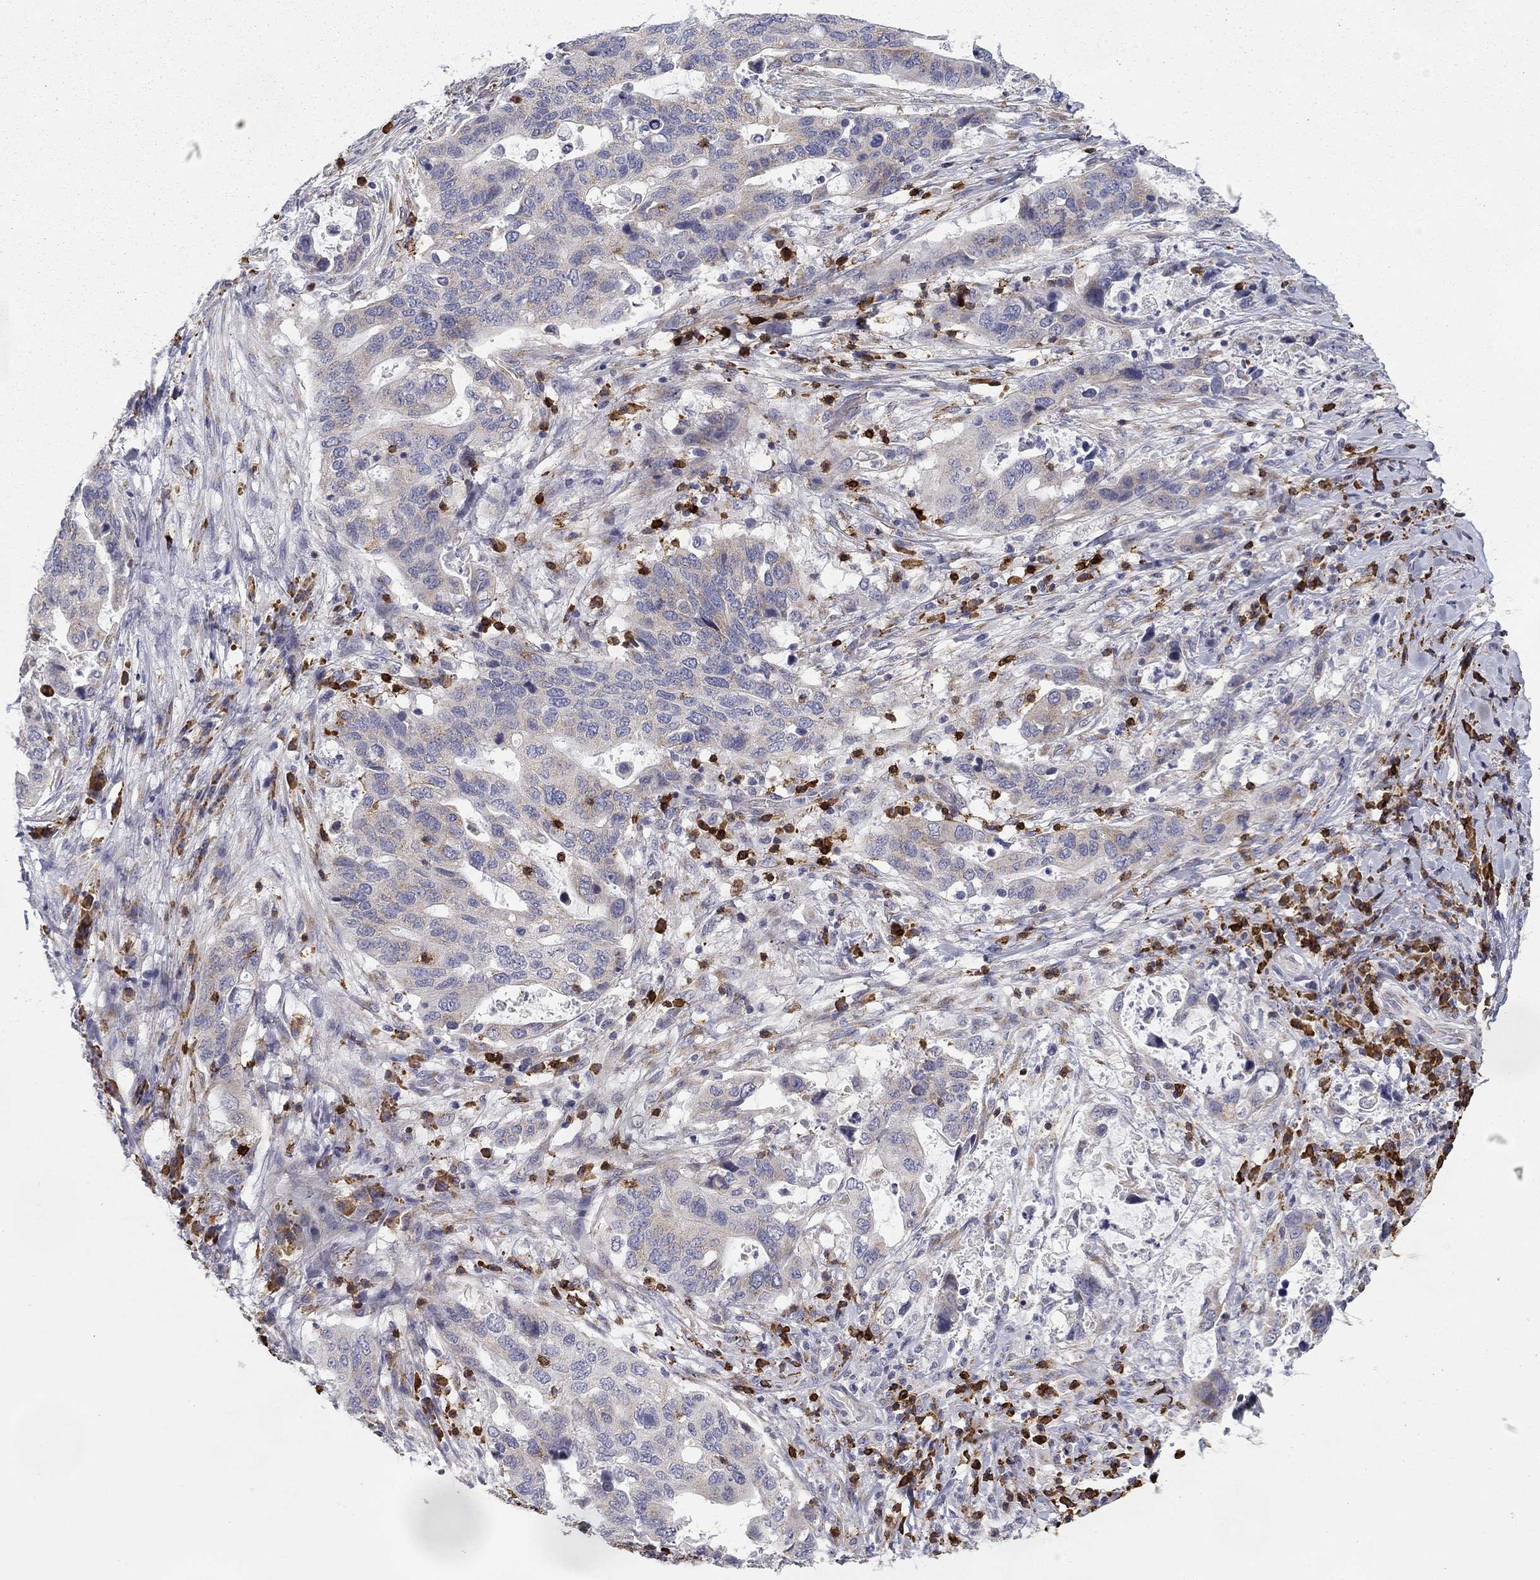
{"staining": {"intensity": "negative", "quantity": "none", "location": "none"}, "tissue": "stomach cancer", "cell_type": "Tumor cells", "image_type": "cancer", "snomed": [{"axis": "morphology", "description": "Adenocarcinoma, NOS"}, {"axis": "topography", "description": "Stomach"}], "caption": "The immunohistochemistry (IHC) histopathology image has no significant staining in tumor cells of stomach cancer (adenocarcinoma) tissue. The staining was performed using DAB to visualize the protein expression in brown, while the nuclei were stained in blue with hematoxylin (Magnification: 20x).", "gene": "TRAT1", "patient": {"sex": "male", "age": 54}}